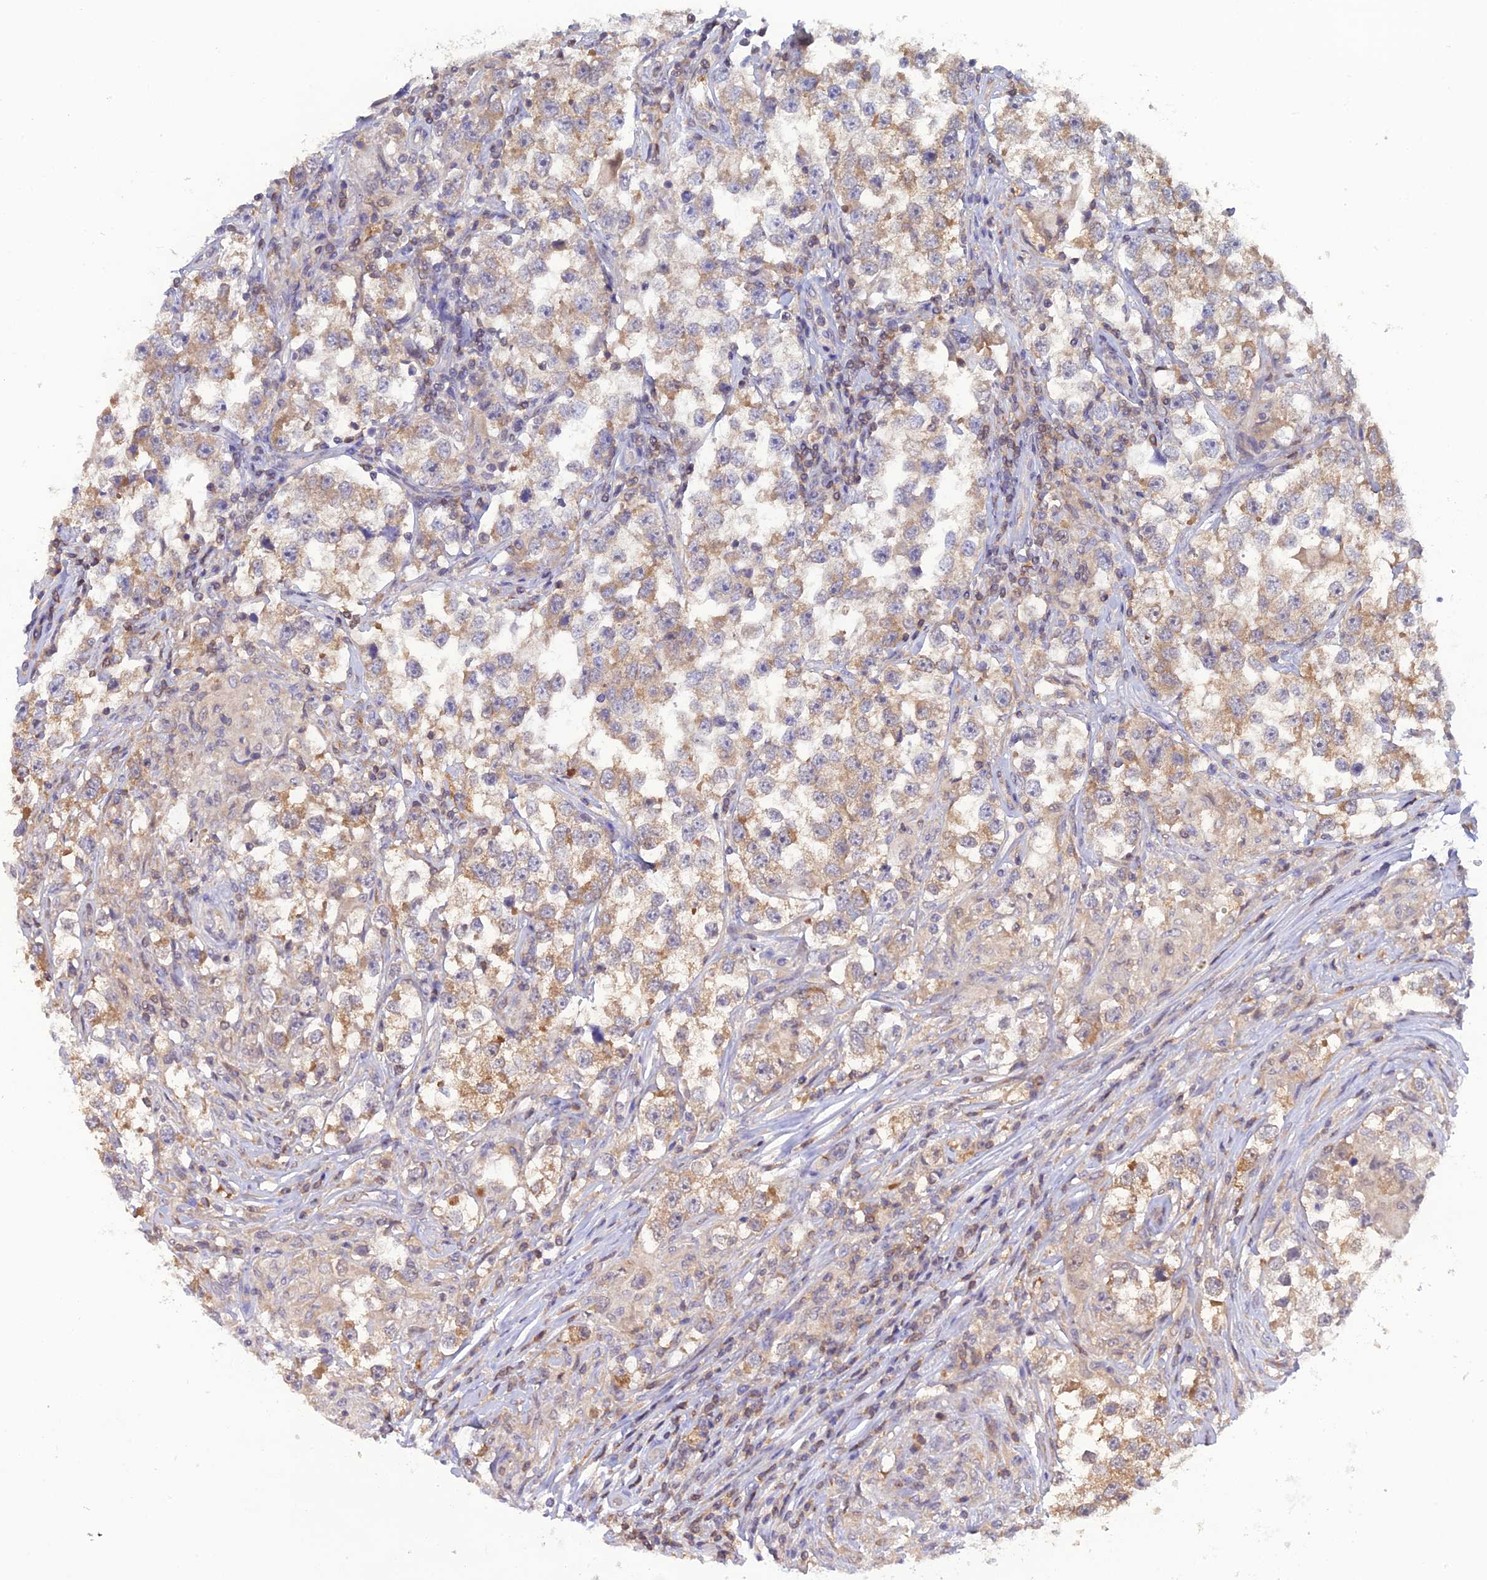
{"staining": {"intensity": "weak", "quantity": "25%-75%", "location": "cytoplasmic/membranous"}, "tissue": "testis cancer", "cell_type": "Tumor cells", "image_type": "cancer", "snomed": [{"axis": "morphology", "description": "Seminoma, NOS"}, {"axis": "topography", "description": "Testis"}], "caption": "Weak cytoplasmic/membranous protein staining is appreciated in about 25%-75% of tumor cells in testis seminoma.", "gene": "HINT1", "patient": {"sex": "male", "age": 46}}